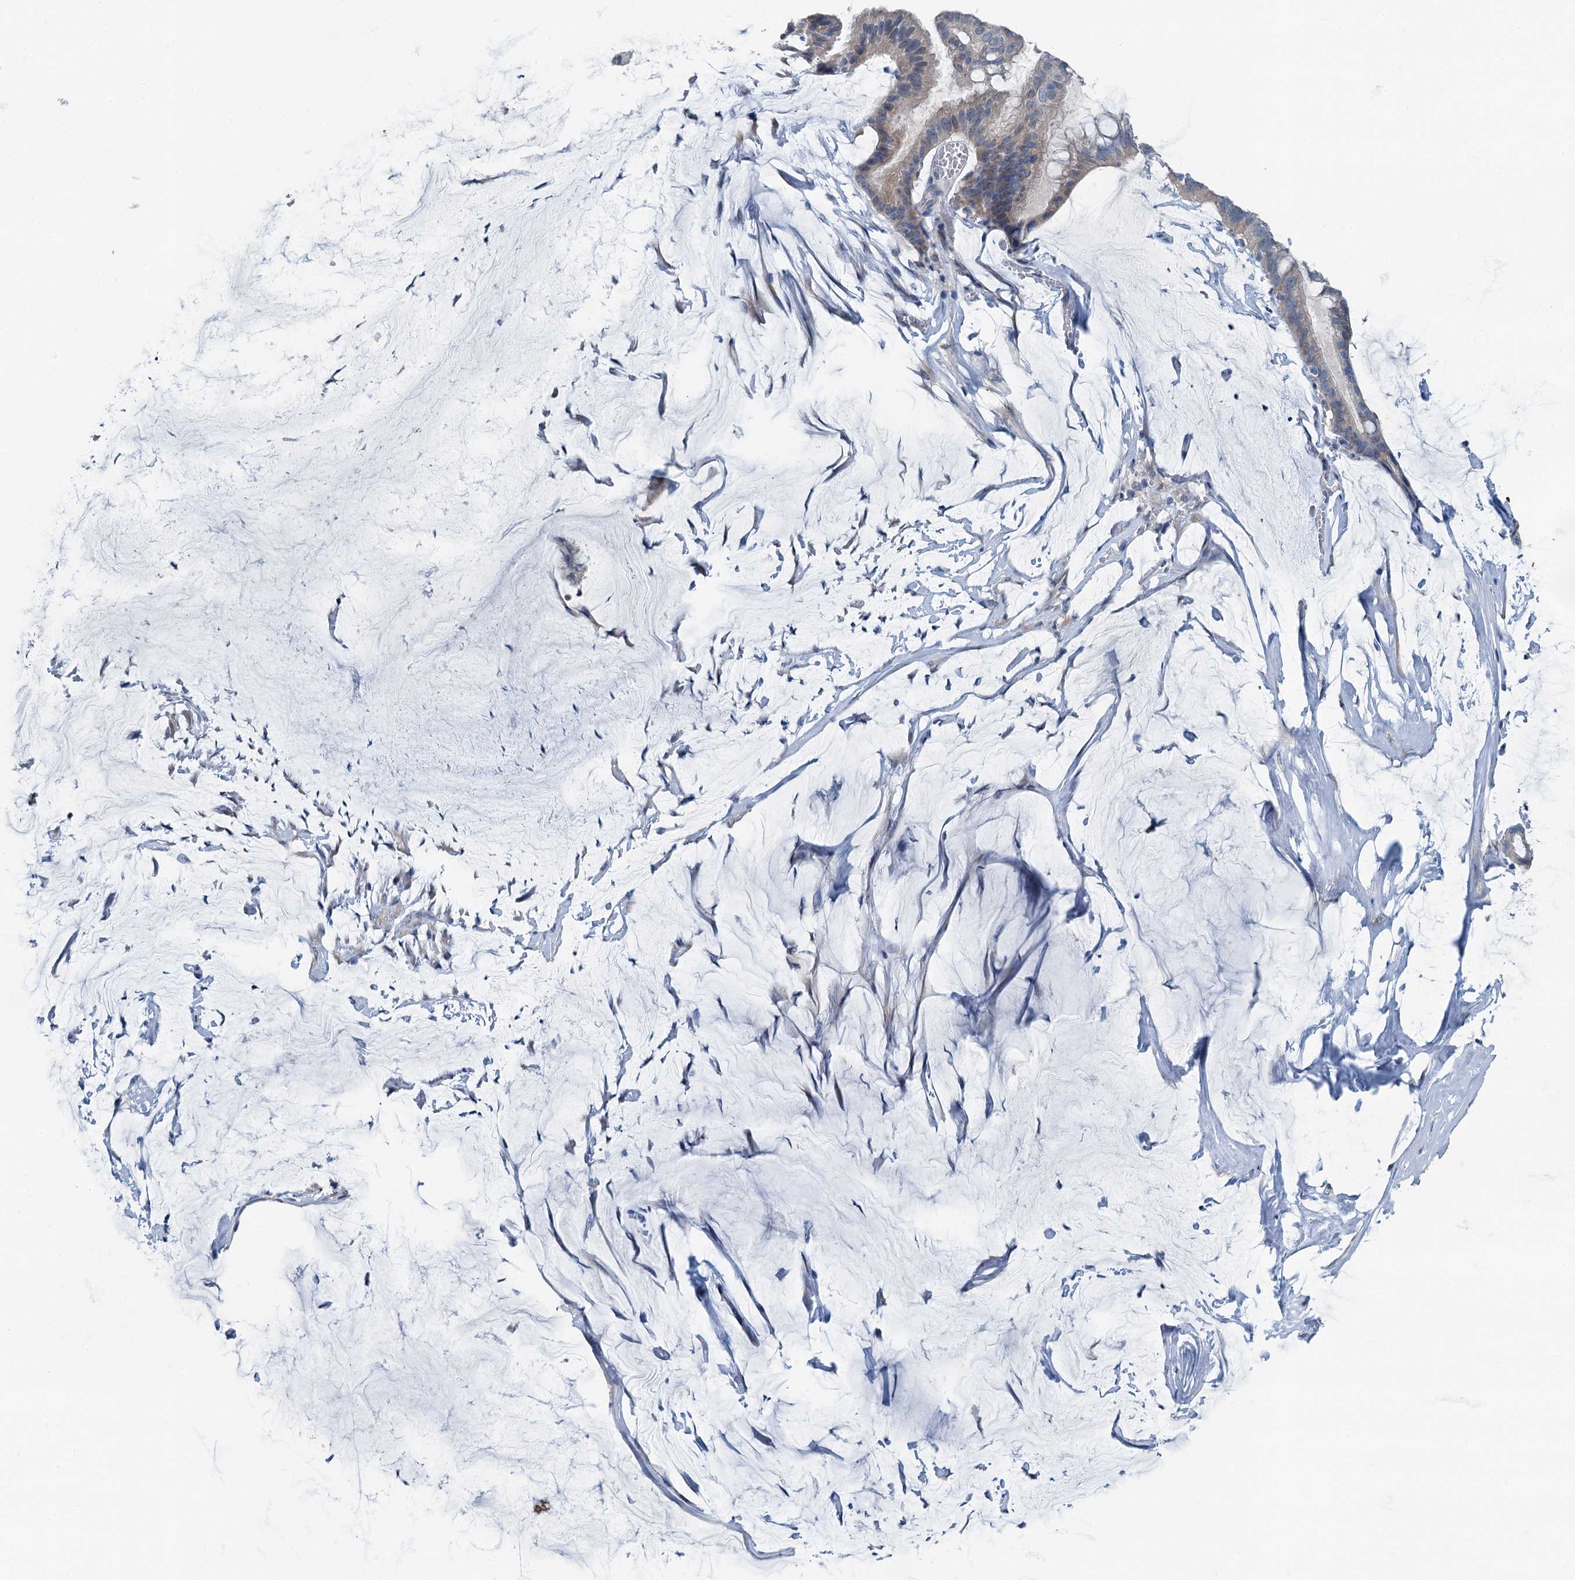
{"staining": {"intensity": "weak", "quantity": "25%-75%", "location": "cytoplasmic/membranous"}, "tissue": "ovarian cancer", "cell_type": "Tumor cells", "image_type": "cancer", "snomed": [{"axis": "morphology", "description": "Cystadenocarcinoma, mucinous, NOS"}, {"axis": "topography", "description": "Ovary"}], "caption": "Mucinous cystadenocarcinoma (ovarian) stained with a protein marker reveals weak staining in tumor cells.", "gene": "C6orf120", "patient": {"sex": "female", "age": 73}}